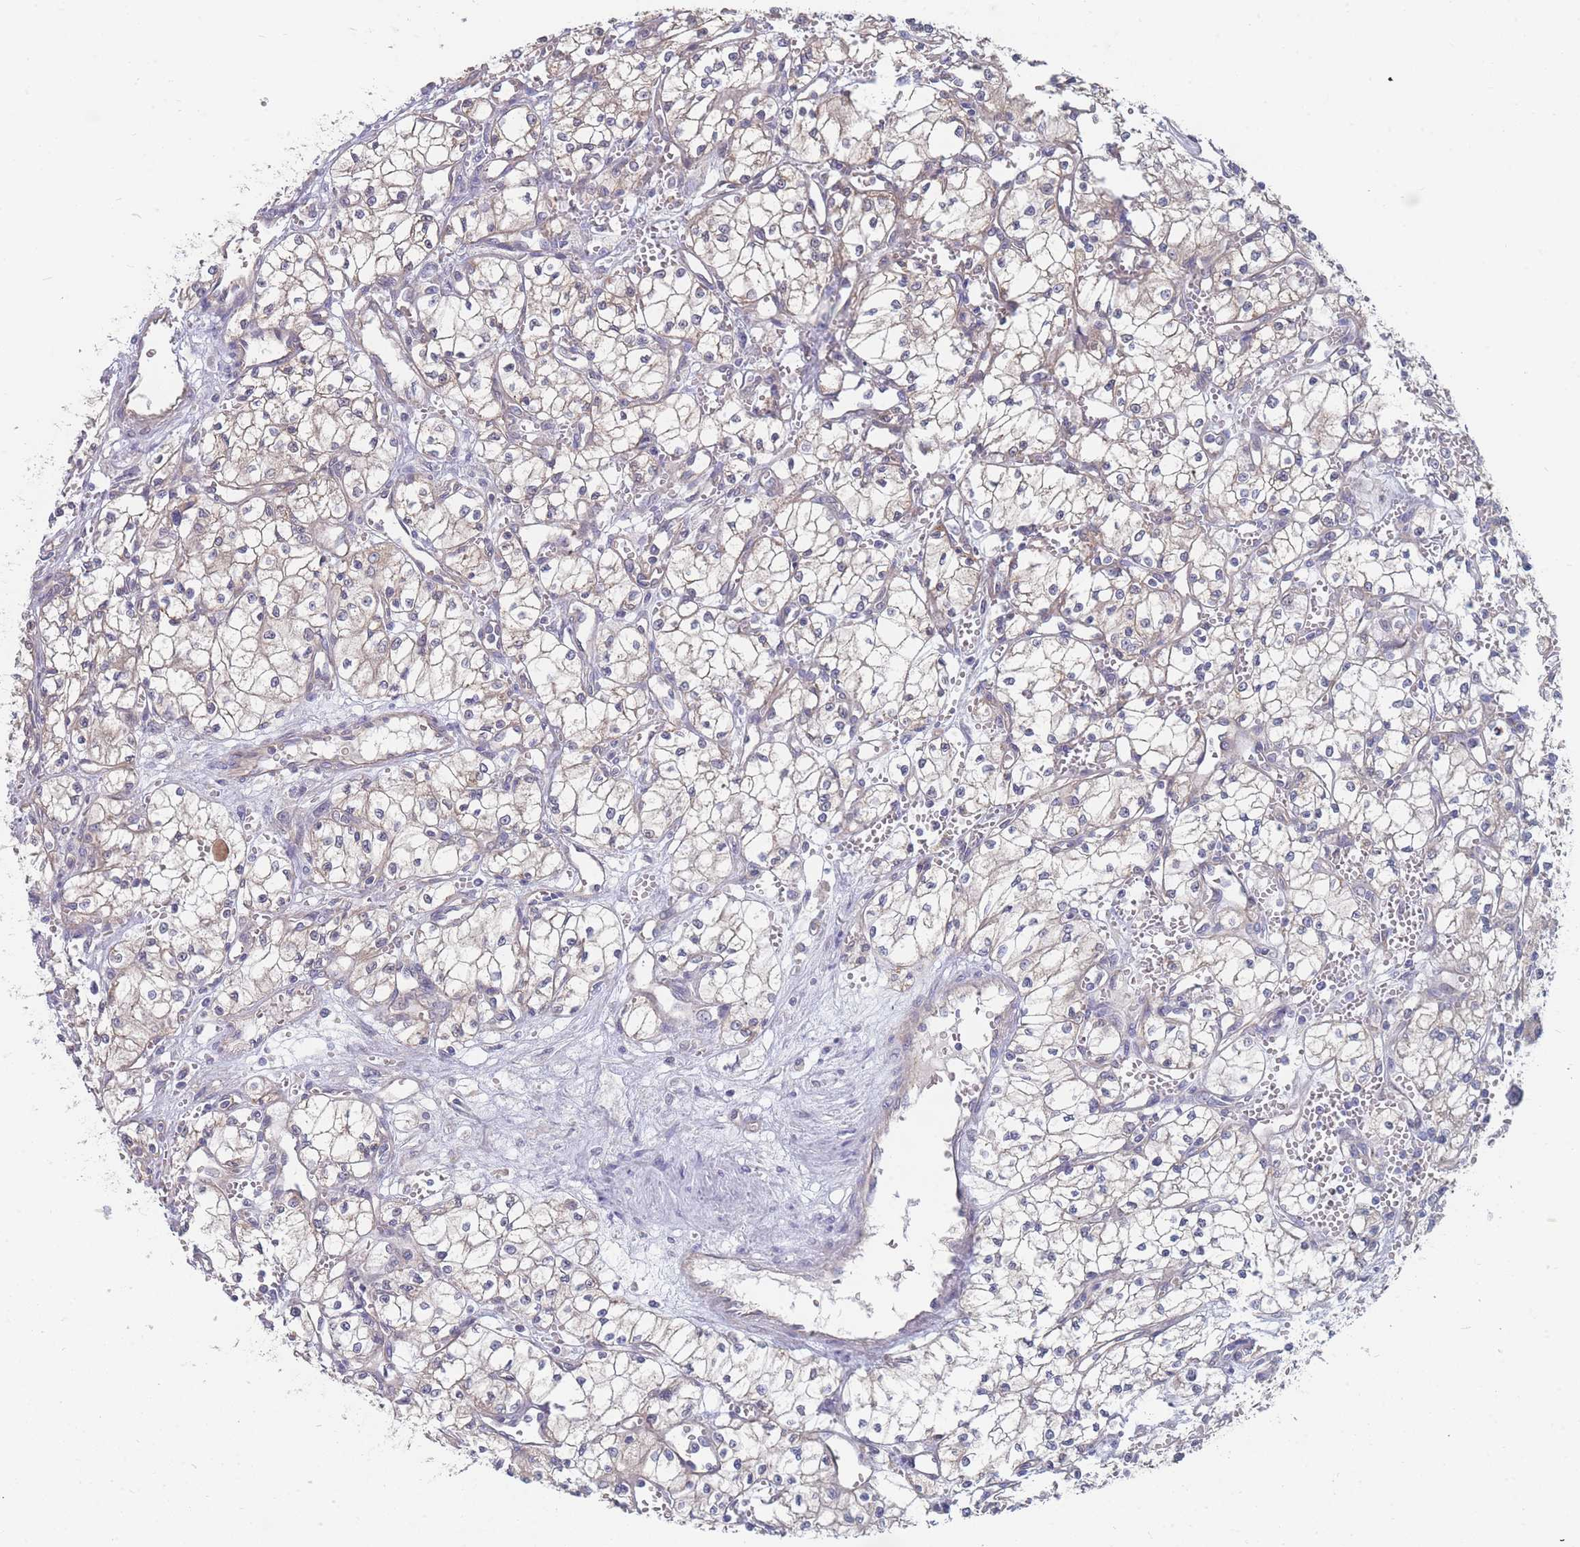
{"staining": {"intensity": "negative", "quantity": "none", "location": "none"}, "tissue": "renal cancer", "cell_type": "Tumor cells", "image_type": "cancer", "snomed": [{"axis": "morphology", "description": "Adenocarcinoma, NOS"}, {"axis": "topography", "description": "Kidney"}], "caption": "This image is of renal cancer stained with immunohistochemistry to label a protein in brown with the nuclei are counter-stained blue. There is no expression in tumor cells. (Immunohistochemistry (ihc), brightfield microscopy, high magnification).", "gene": "NUB1", "patient": {"sex": "male", "age": 59}}